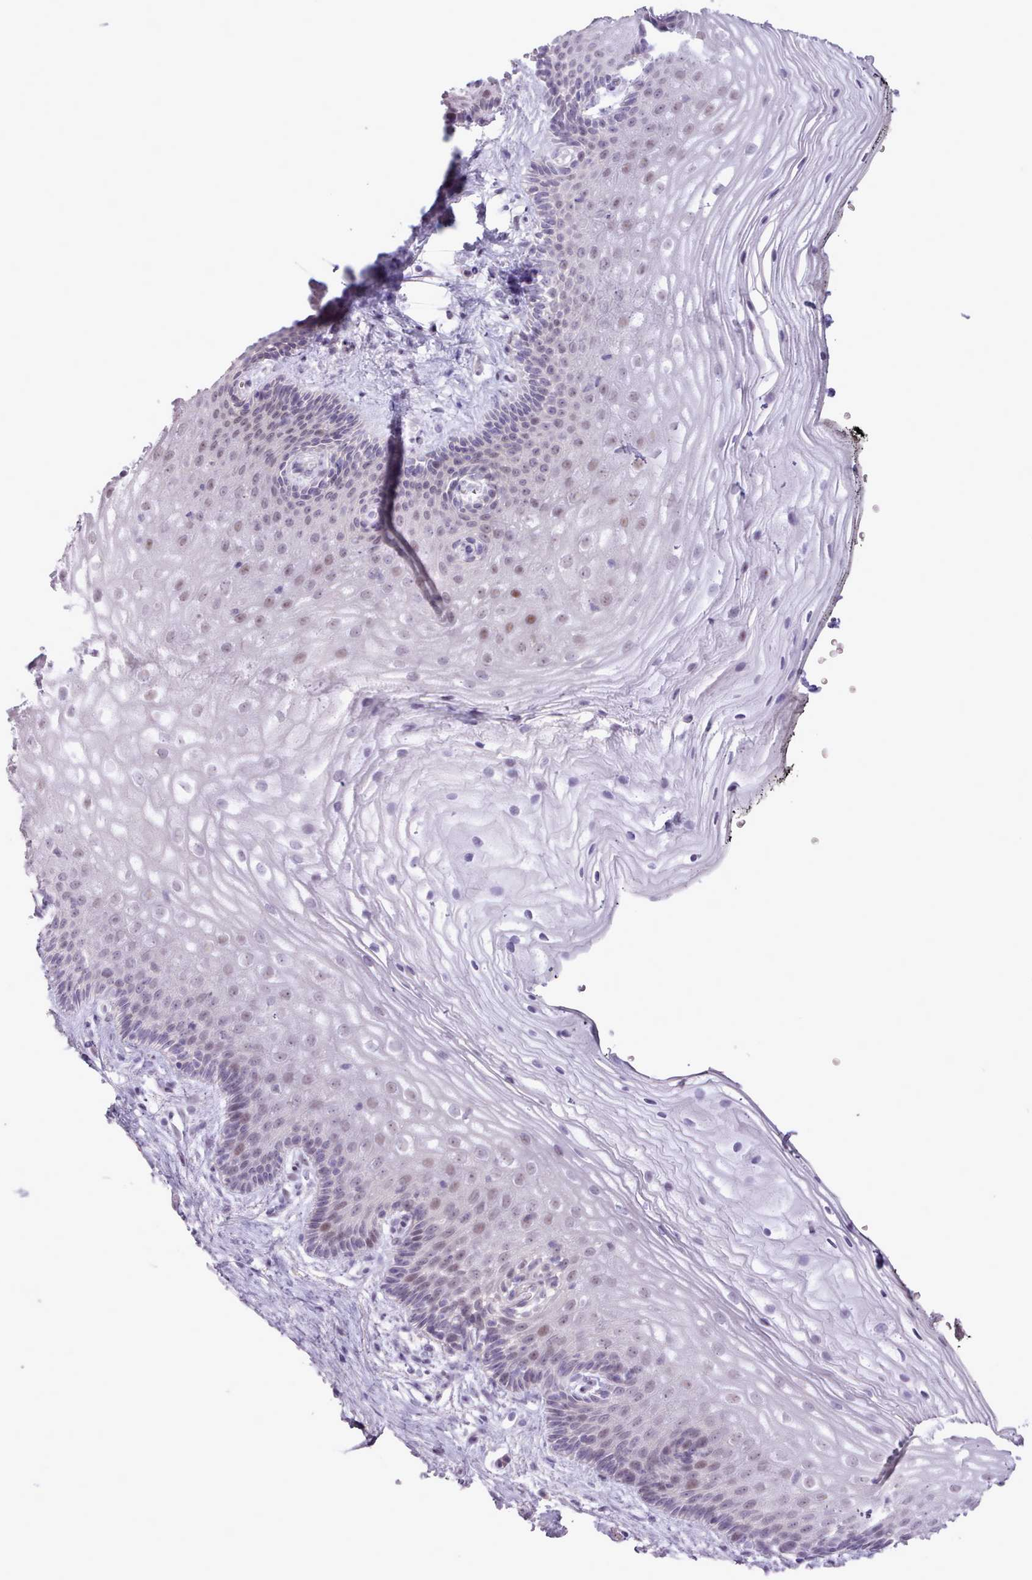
{"staining": {"intensity": "moderate", "quantity": "<25%", "location": "nuclear"}, "tissue": "vagina", "cell_type": "Squamous epithelial cells", "image_type": "normal", "snomed": [{"axis": "morphology", "description": "Normal tissue, NOS"}, {"axis": "topography", "description": "Vagina"}], "caption": "Immunohistochemistry (IHC) staining of benign vagina, which reveals low levels of moderate nuclear expression in approximately <25% of squamous epithelial cells indicating moderate nuclear protein expression. The staining was performed using DAB (3,3'-diaminobenzidine) (brown) for protein detection and nuclei were counterstained in hematoxylin (blue).", "gene": "BDKRB2", "patient": {"sex": "female", "age": 47}}